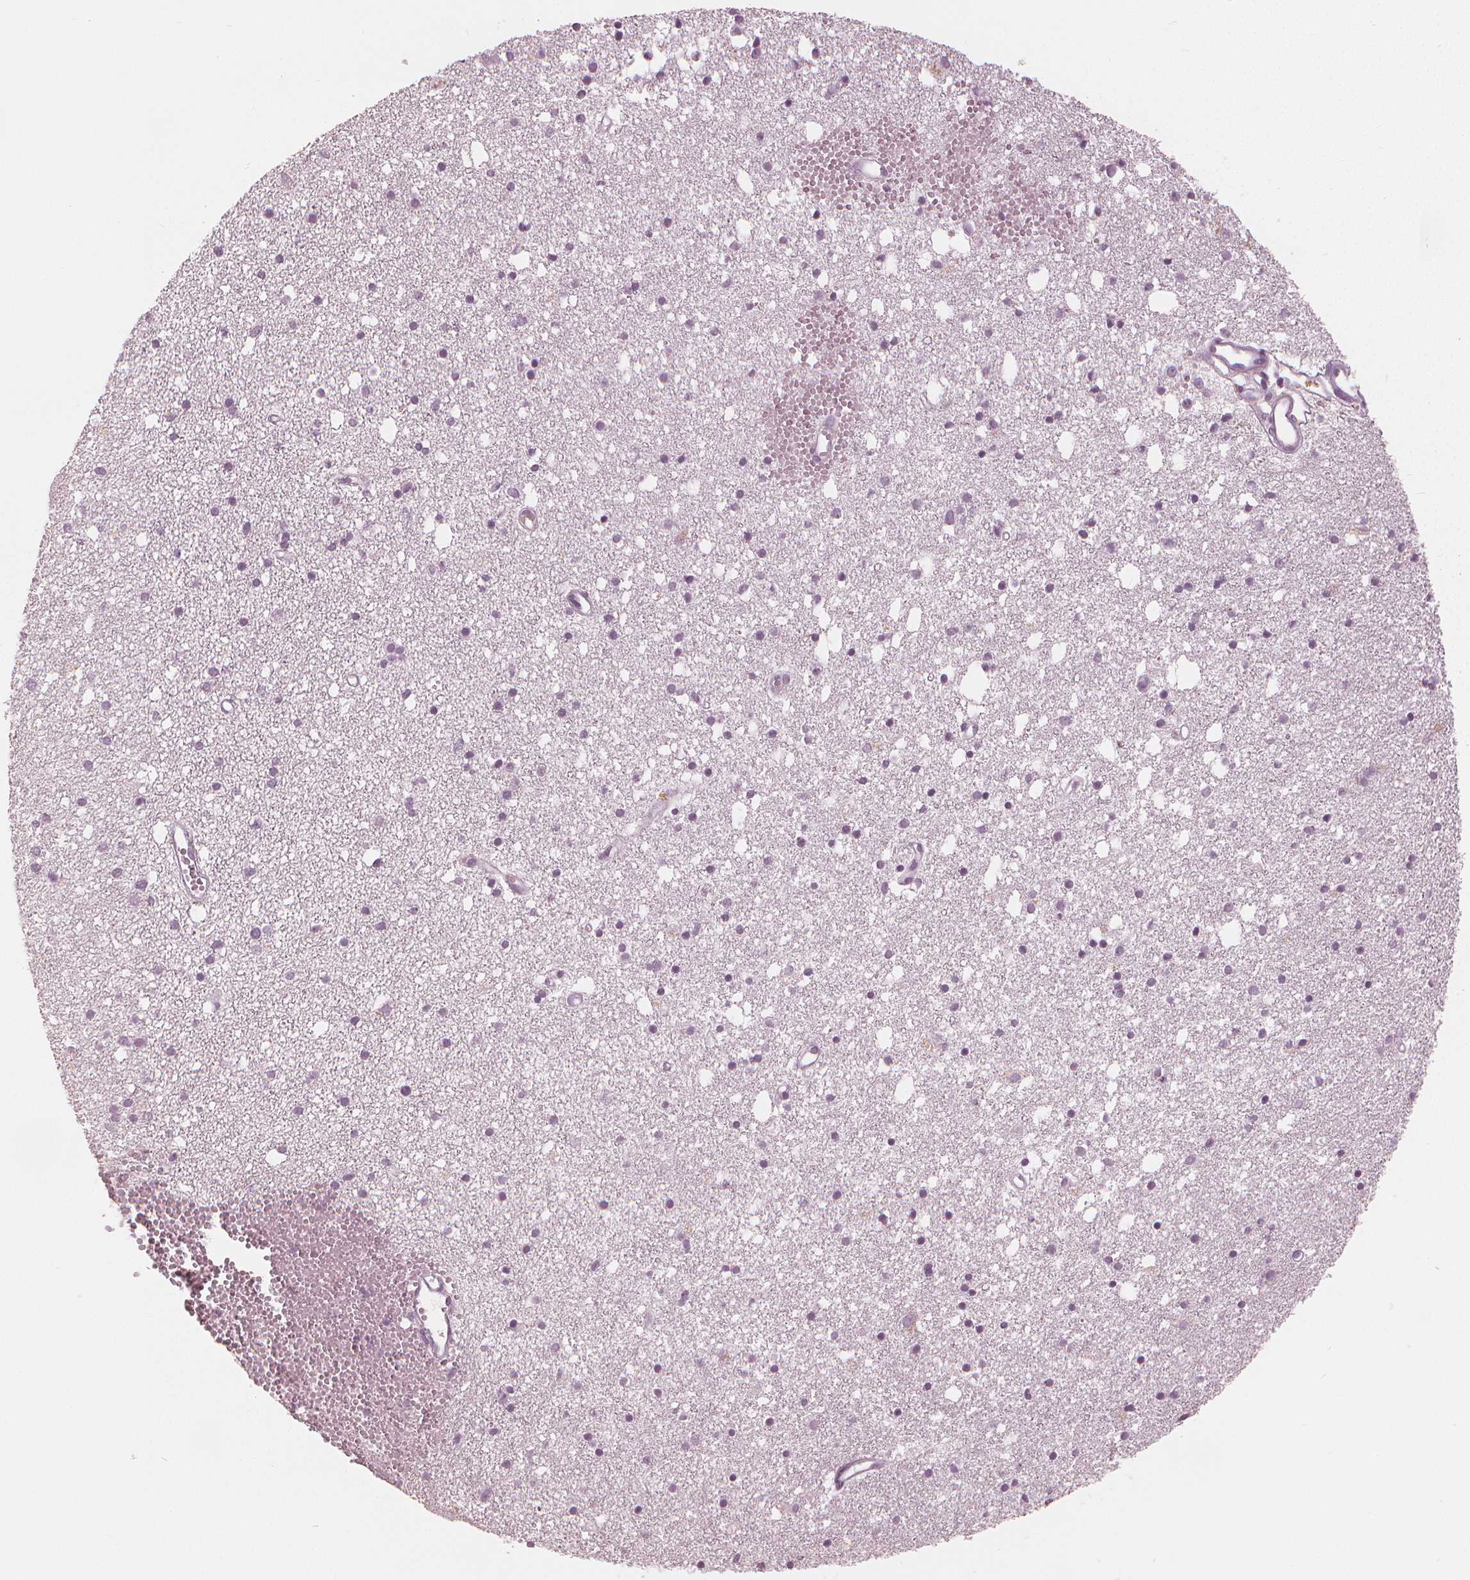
{"staining": {"intensity": "weak", "quantity": "<25%", "location": "cytoplasmic/membranous"}, "tissue": "cerebral cortex", "cell_type": "Endothelial cells", "image_type": "normal", "snomed": [{"axis": "morphology", "description": "Normal tissue, NOS"}, {"axis": "morphology", "description": "Glioma, malignant, High grade"}, {"axis": "topography", "description": "Cerebral cortex"}], "caption": "Endothelial cells show no significant positivity in normal cerebral cortex. (DAB immunohistochemistry, high magnification).", "gene": "PAEP", "patient": {"sex": "male", "age": 71}}